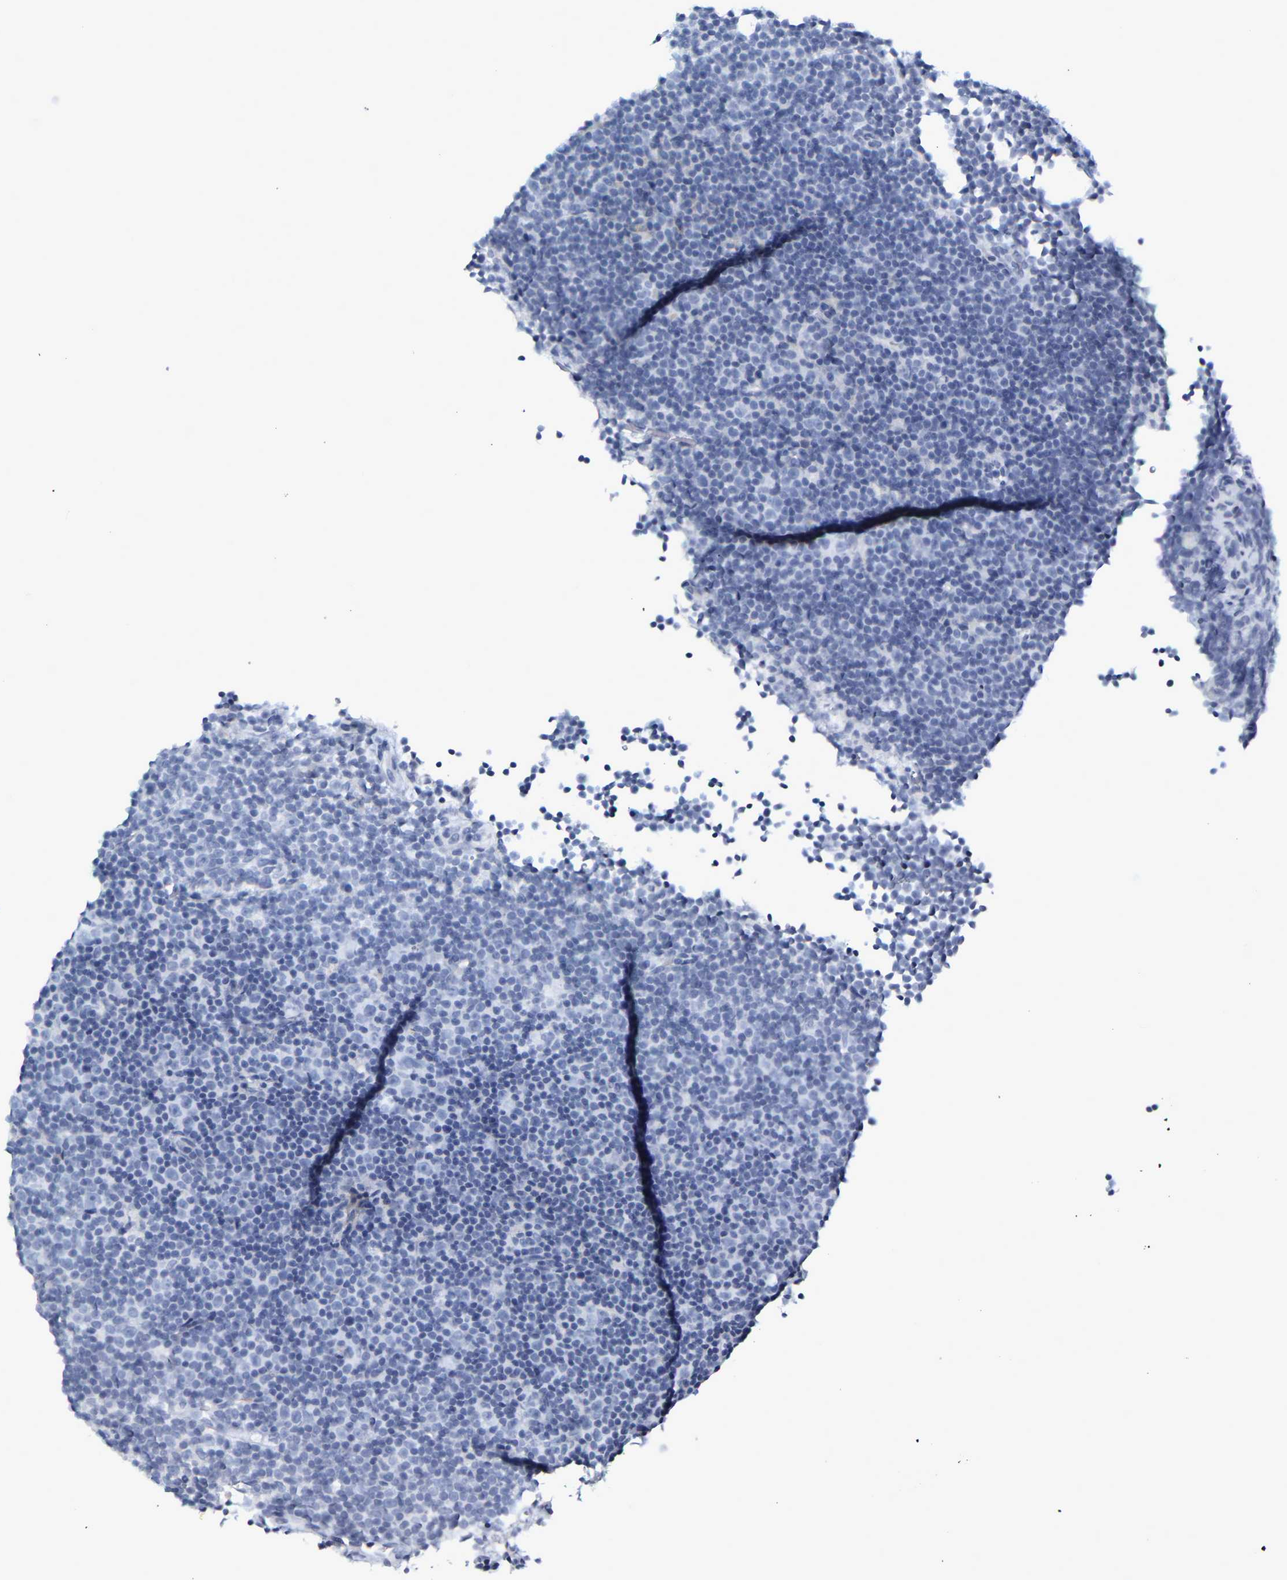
{"staining": {"intensity": "negative", "quantity": "none", "location": "none"}, "tissue": "lymphoma", "cell_type": "Tumor cells", "image_type": "cancer", "snomed": [{"axis": "morphology", "description": "Malignant lymphoma, non-Hodgkin's type, Low grade"}, {"axis": "topography", "description": "Lymph node"}], "caption": "Immunohistochemistry (IHC) histopathology image of neoplastic tissue: low-grade malignant lymphoma, non-Hodgkin's type stained with DAB demonstrates no significant protein positivity in tumor cells. Nuclei are stained in blue.", "gene": "GNAS", "patient": {"sex": "female", "age": 67}}